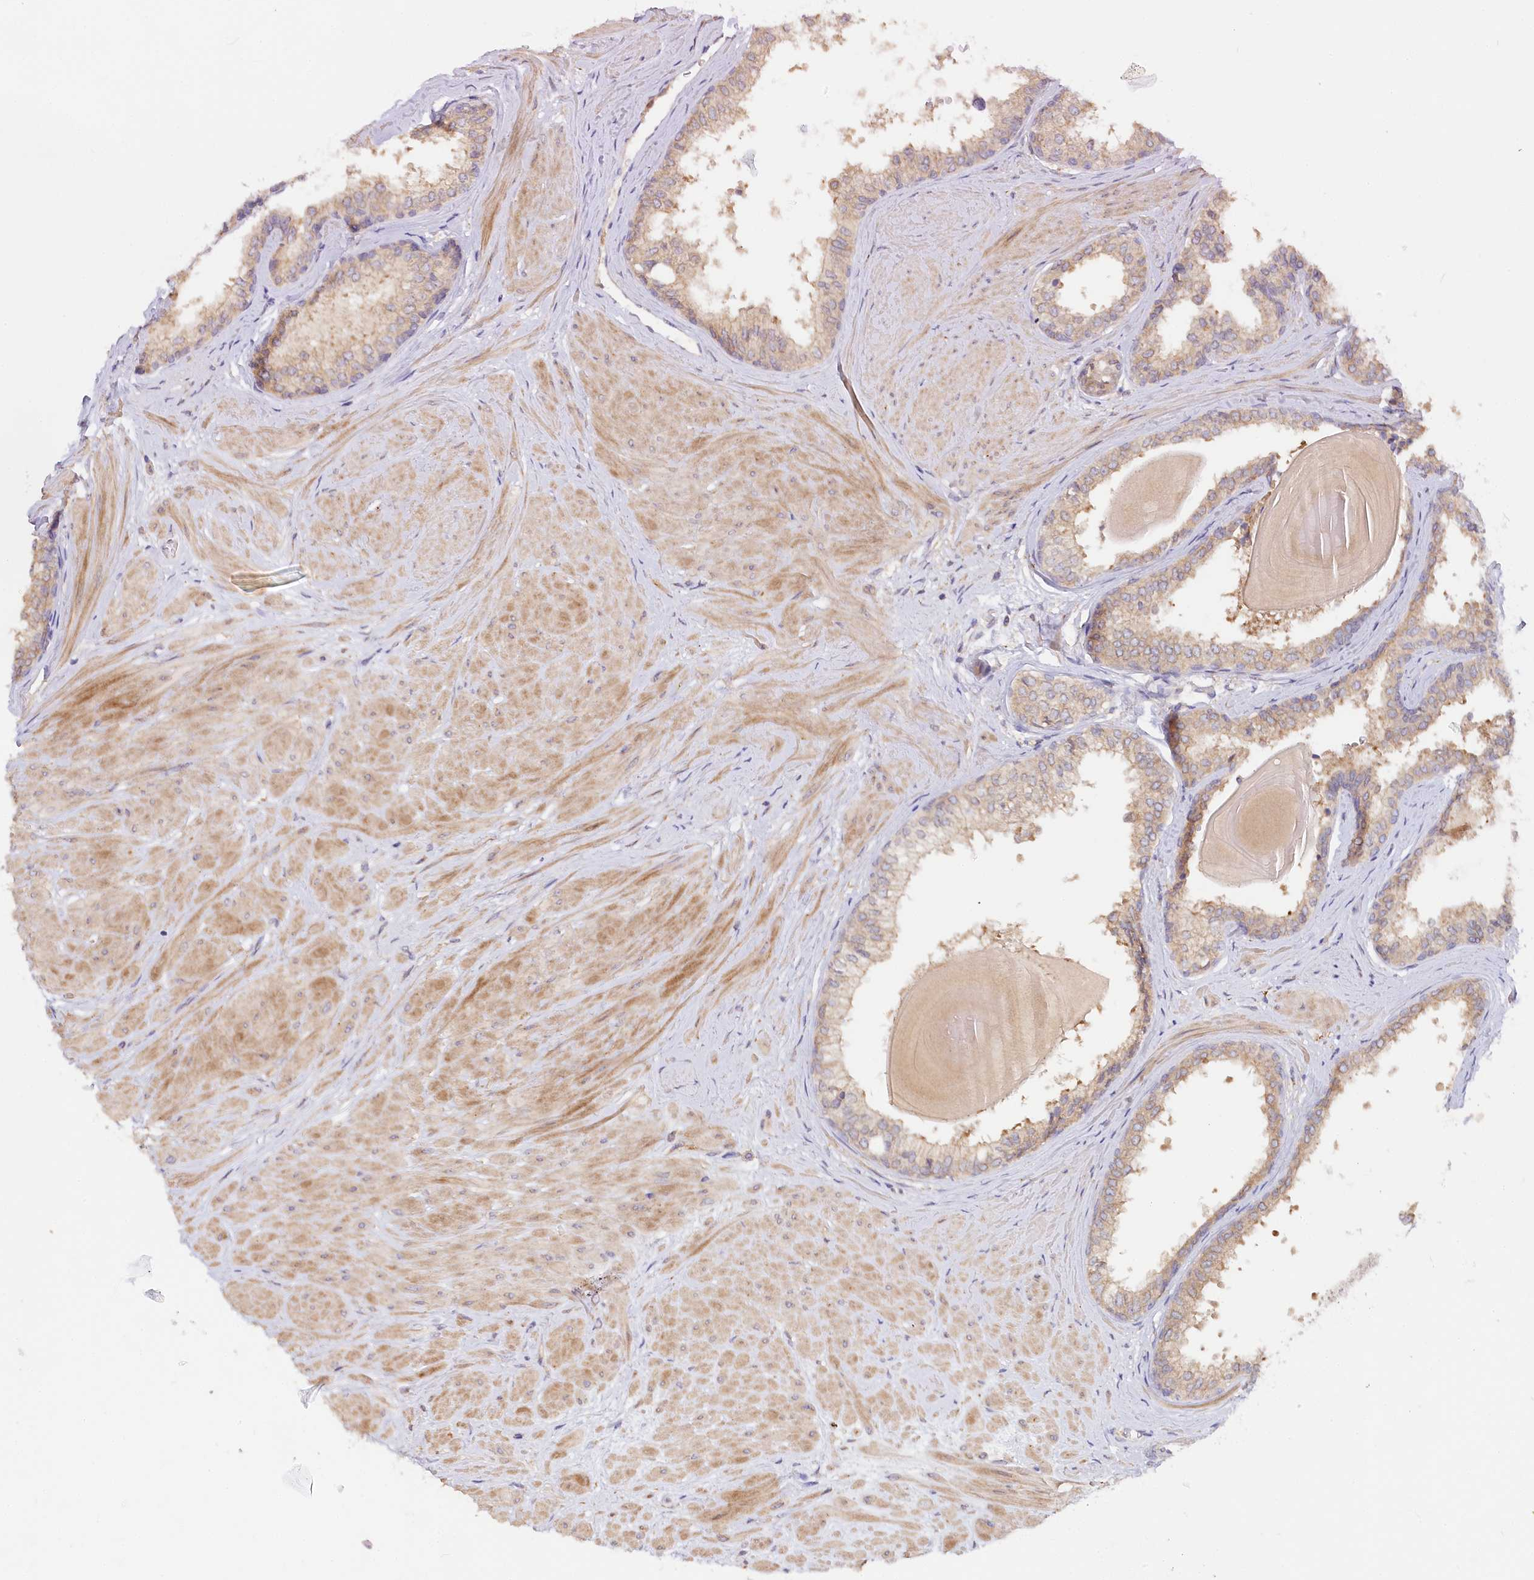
{"staining": {"intensity": "moderate", "quantity": "25%-75%", "location": "cytoplasmic/membranous"}, "tissue": "prostate", "cell_type": "Glandular cells", "image_type": "normal", "snomed": [{"axis": "morphology", "description": "Normal tissue, NOS"}, {"axis": "topography", "description": "Prostate"}], "caption": "High-power microscopy captured an immunohistochemistry micrograph of benign prostate, revealing moderate cytoplasmic/membranous expression in approximately 25%-75% of glandular cells.", "gene": "PAIP2", "patient": {"sex": "male", "age": 48}}